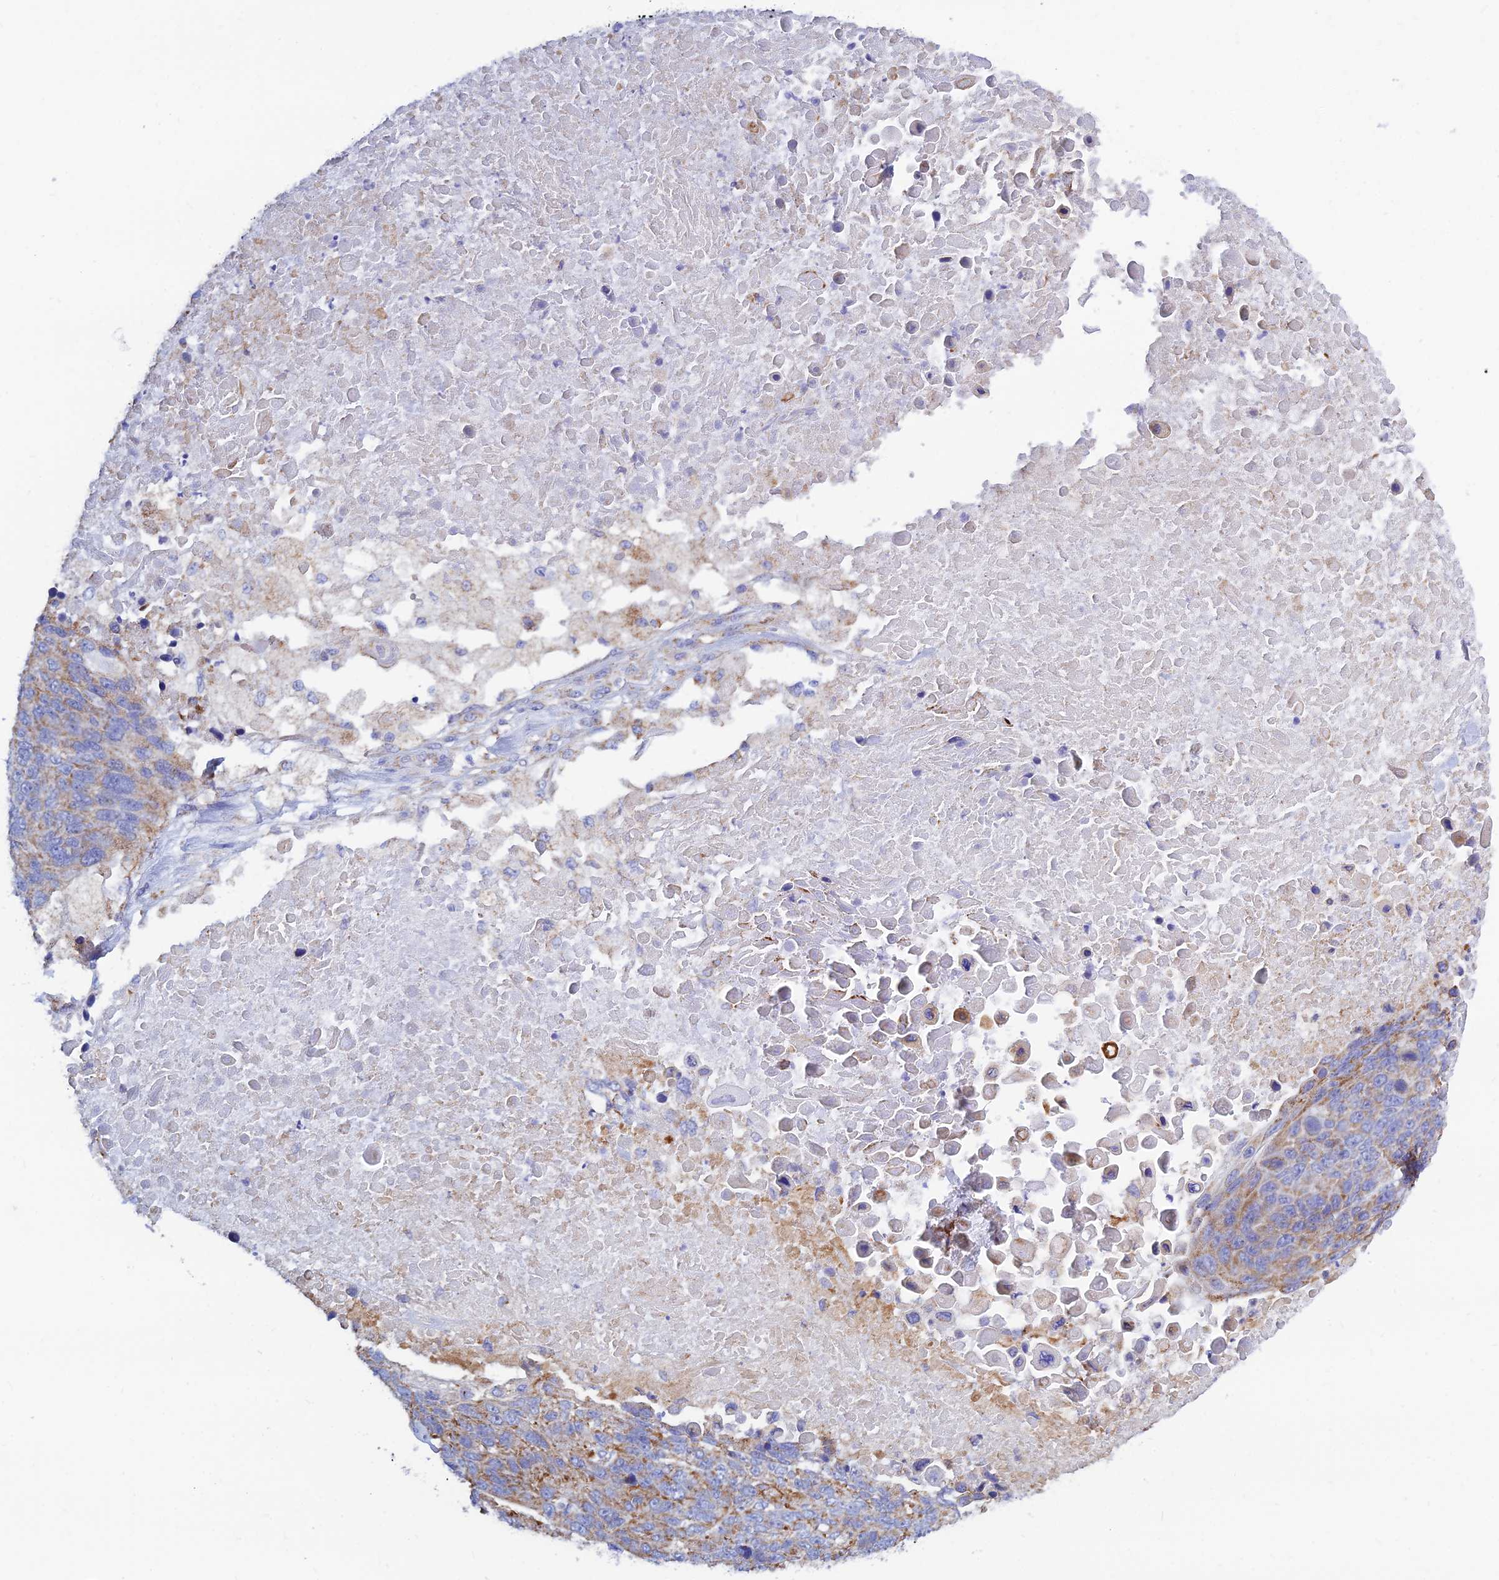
{"staining": {"intensity": "moderate", "quantity": "<25%", "location": "cytoplasmic/membranous"}, "tissue": "lung cancer", "cell_type": "Tumor cells", "image_type": "cancer", "snomed": [{"axis": "morphology", "description": "Normal tissue, NOS"}, {"axis": "morphology", "description": "Squamous cell carcinoma, NOS"}, {"axis": "topography", "description": "Lymph node"}, {"axis": "topography", "description": "Lung"}], "caption": "This is an image of IHC staining of lung cancer (squamous cell carcinoma), which shows moderate positivity in the cytoplasmic/membranous of tumor cells.", "gene": "MGST1", "patient": {"sex": "male", "age": 66}}